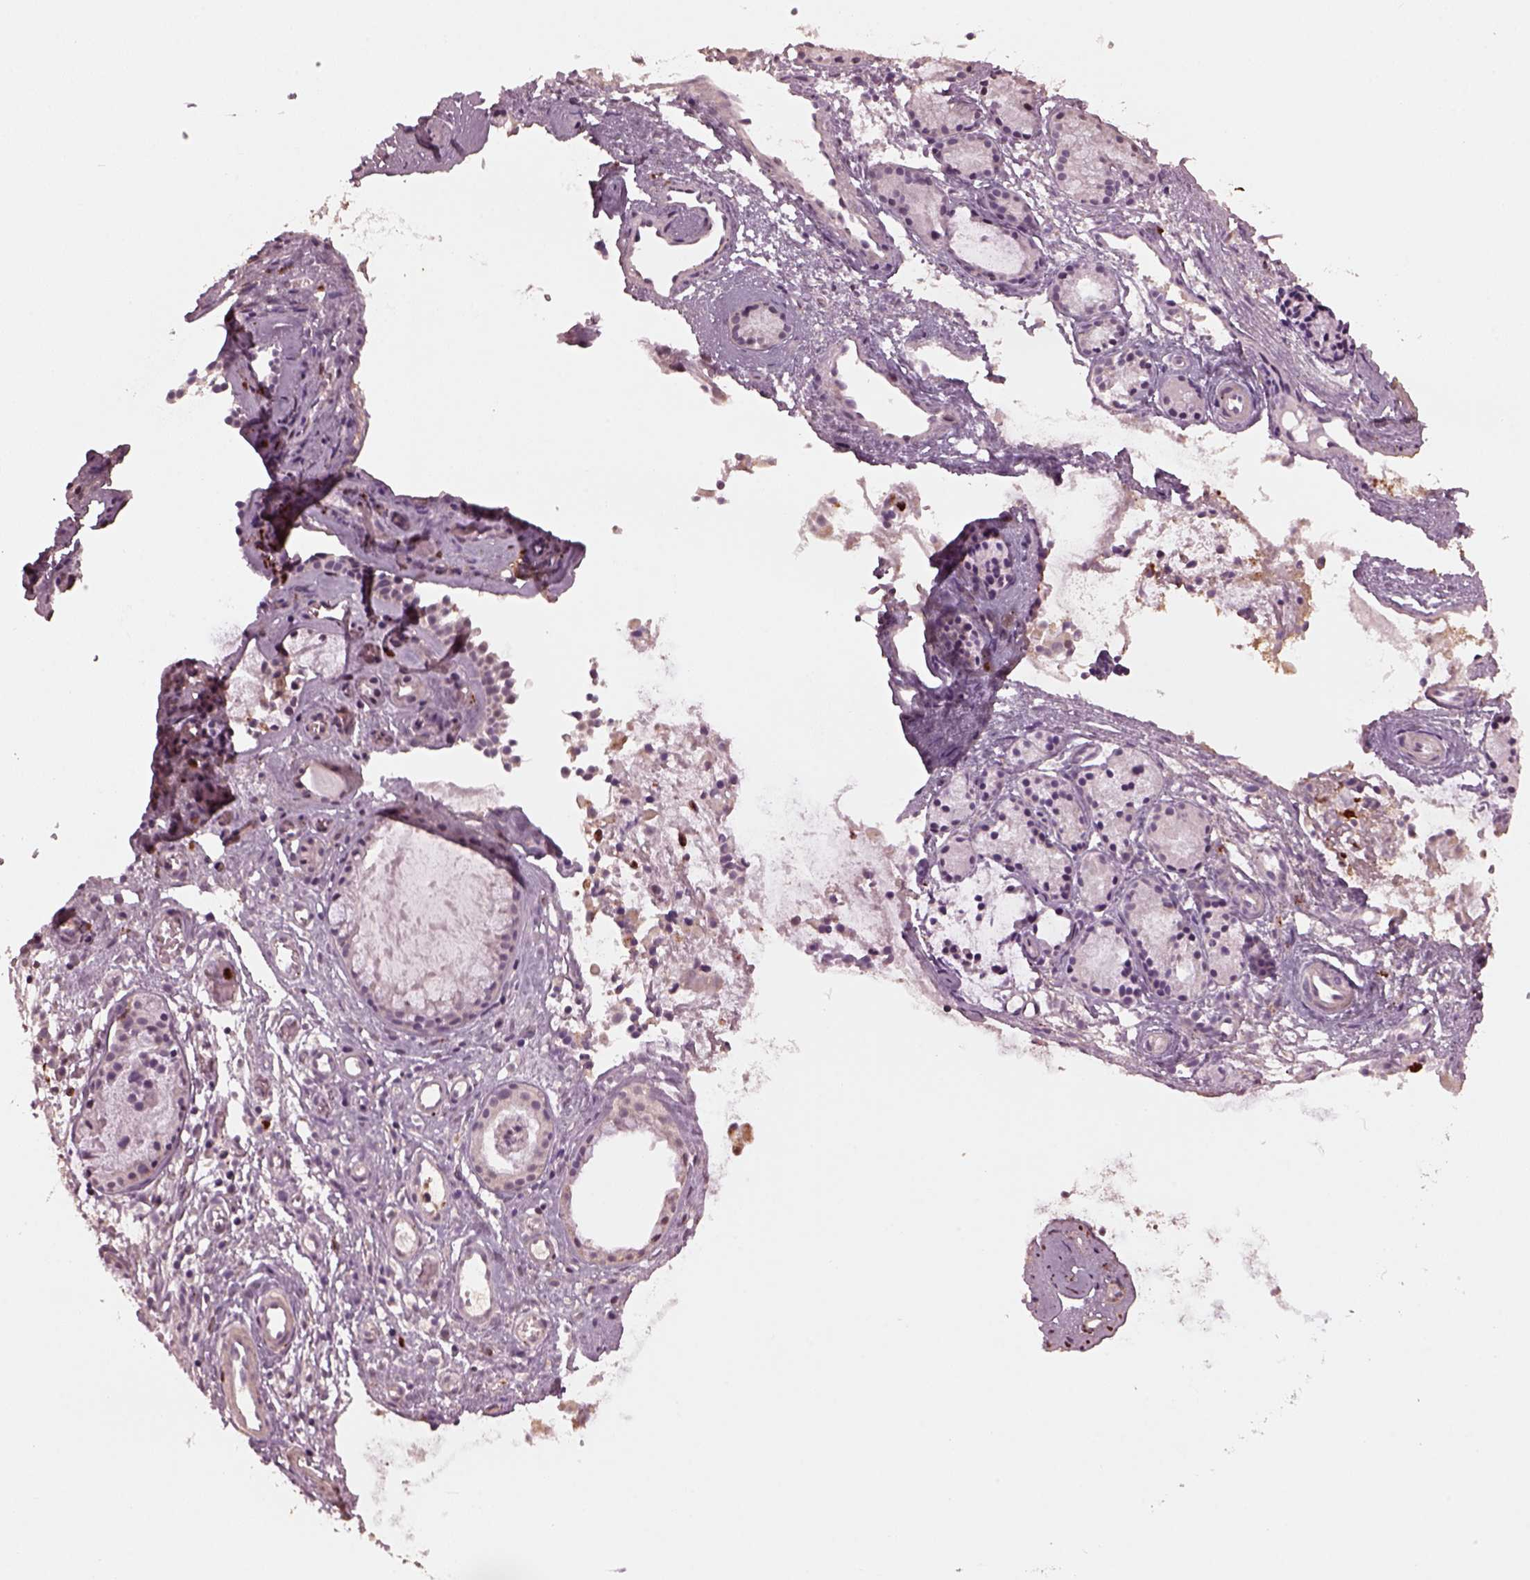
{"staining": {"intensity": "weak", "quantity": ">75%", "location": "cytoplasmic/membranous"}, "tissue": "nasopharynx", "cell_type": "Respiratory epithelial cells", "image_type": "normal", "snomed": [{"axis": "morphology", "description": "Normal tissue, NOS"}, {"axis": "topography", "description": "Nasopharynx"}], "caption": "Immunohistochemistry (IHC) image of benign human nasopharynx stained for a protein (brown), which reveals low levels of weak cytoplasmic/membranous expression in about >75% of respiratory epithelial cells.", "gene": "RUFY3", "patient": {"sex": "male", "age": 31}}